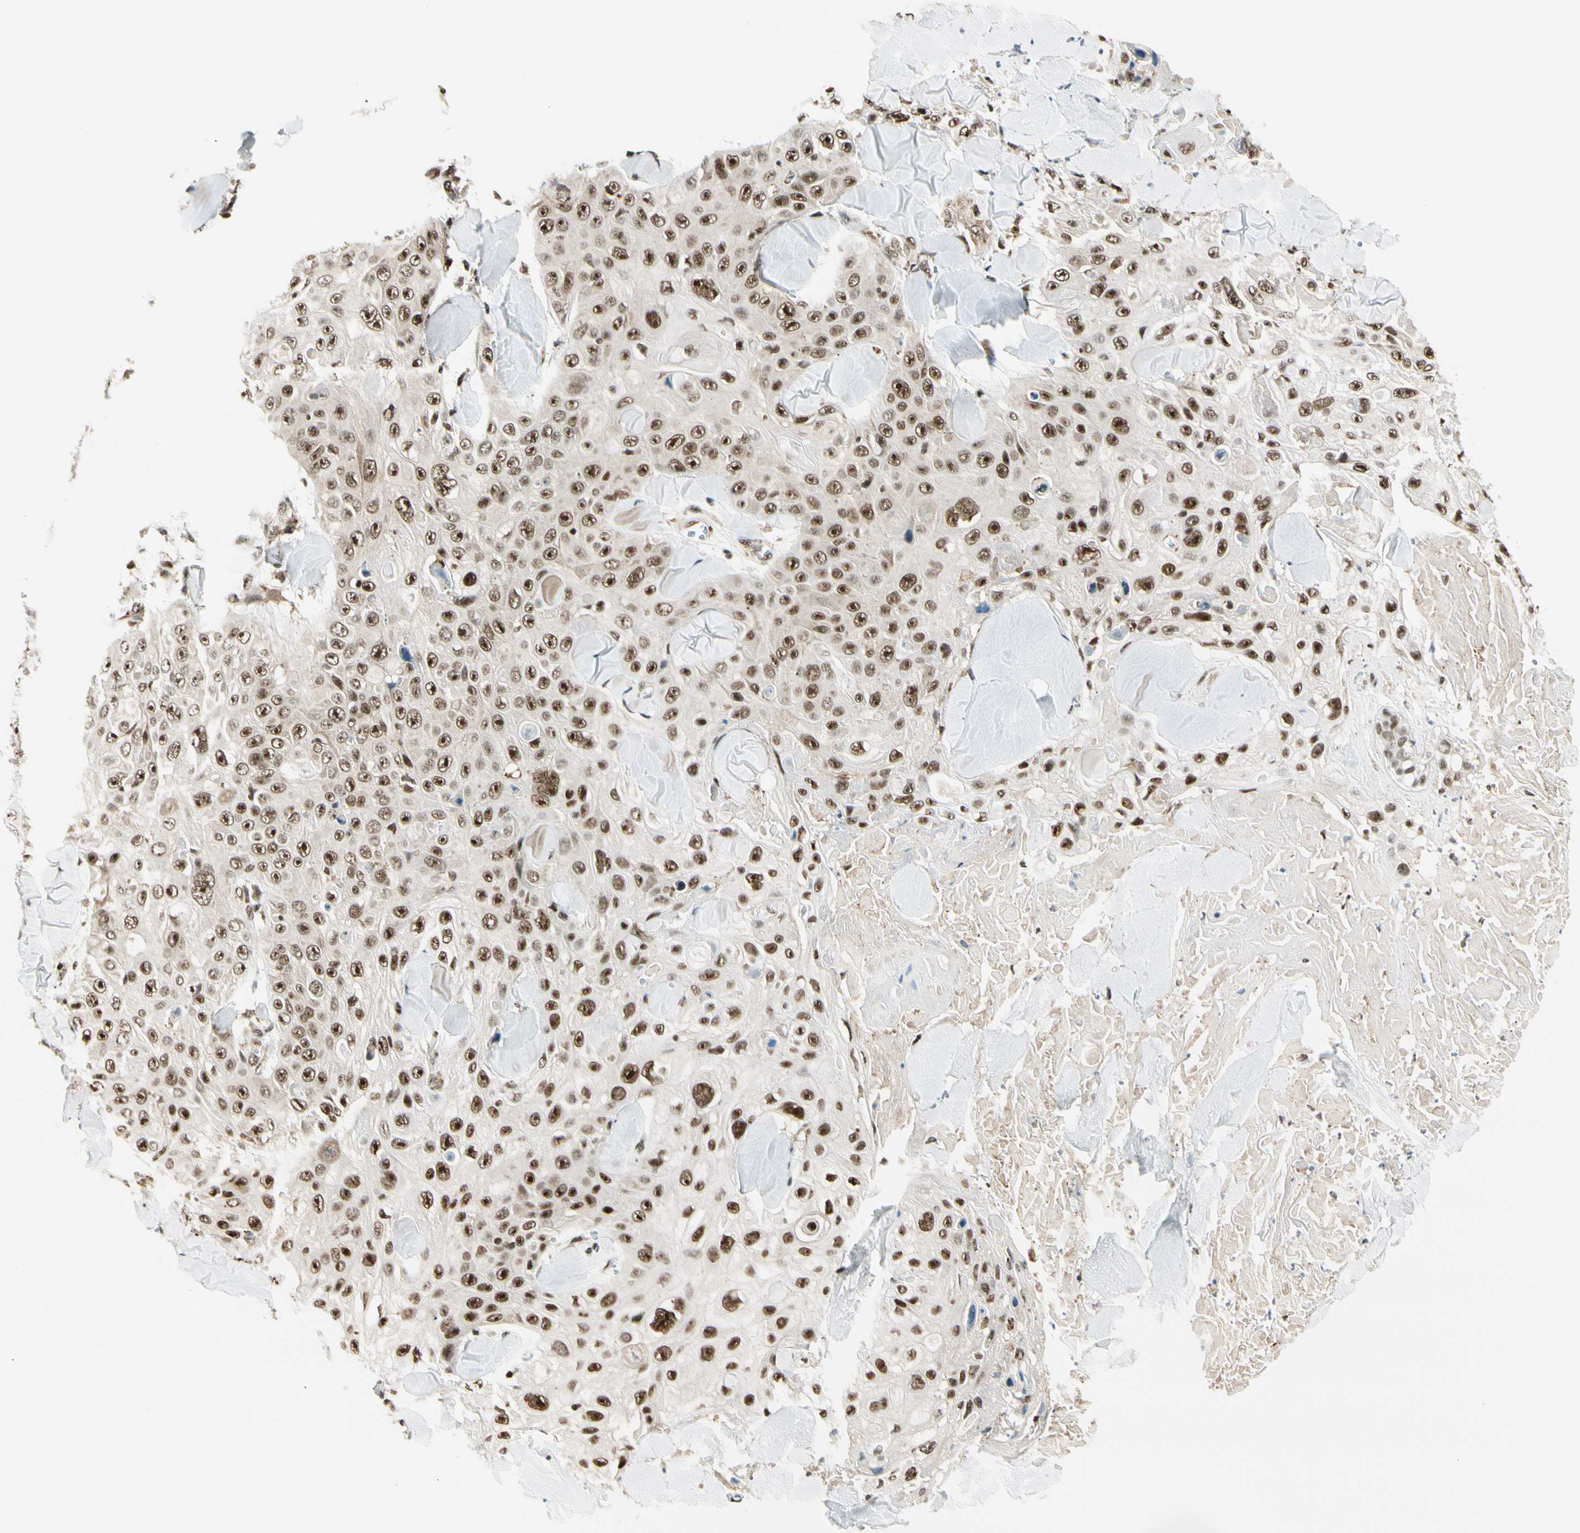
{"staining": {"intensity": "moderate", "quantity": ">75%", "location": "nuclear"}, "tissue": "skin cancer", "cell_type": "Tumor cells", "image_type": "cancer", "snomed": [{"axis": "morphology", "description": "Squamous cell carcinoma, NOS"}, {"axis": "topography", "description": "Skin"}], "caption": "The immunohistochemical stain highlights moderate nuclear positivity in tumor cells of skin cancer tissue.", "gene": "DAXX", "patient": {"sex": "male", "age": 86}}